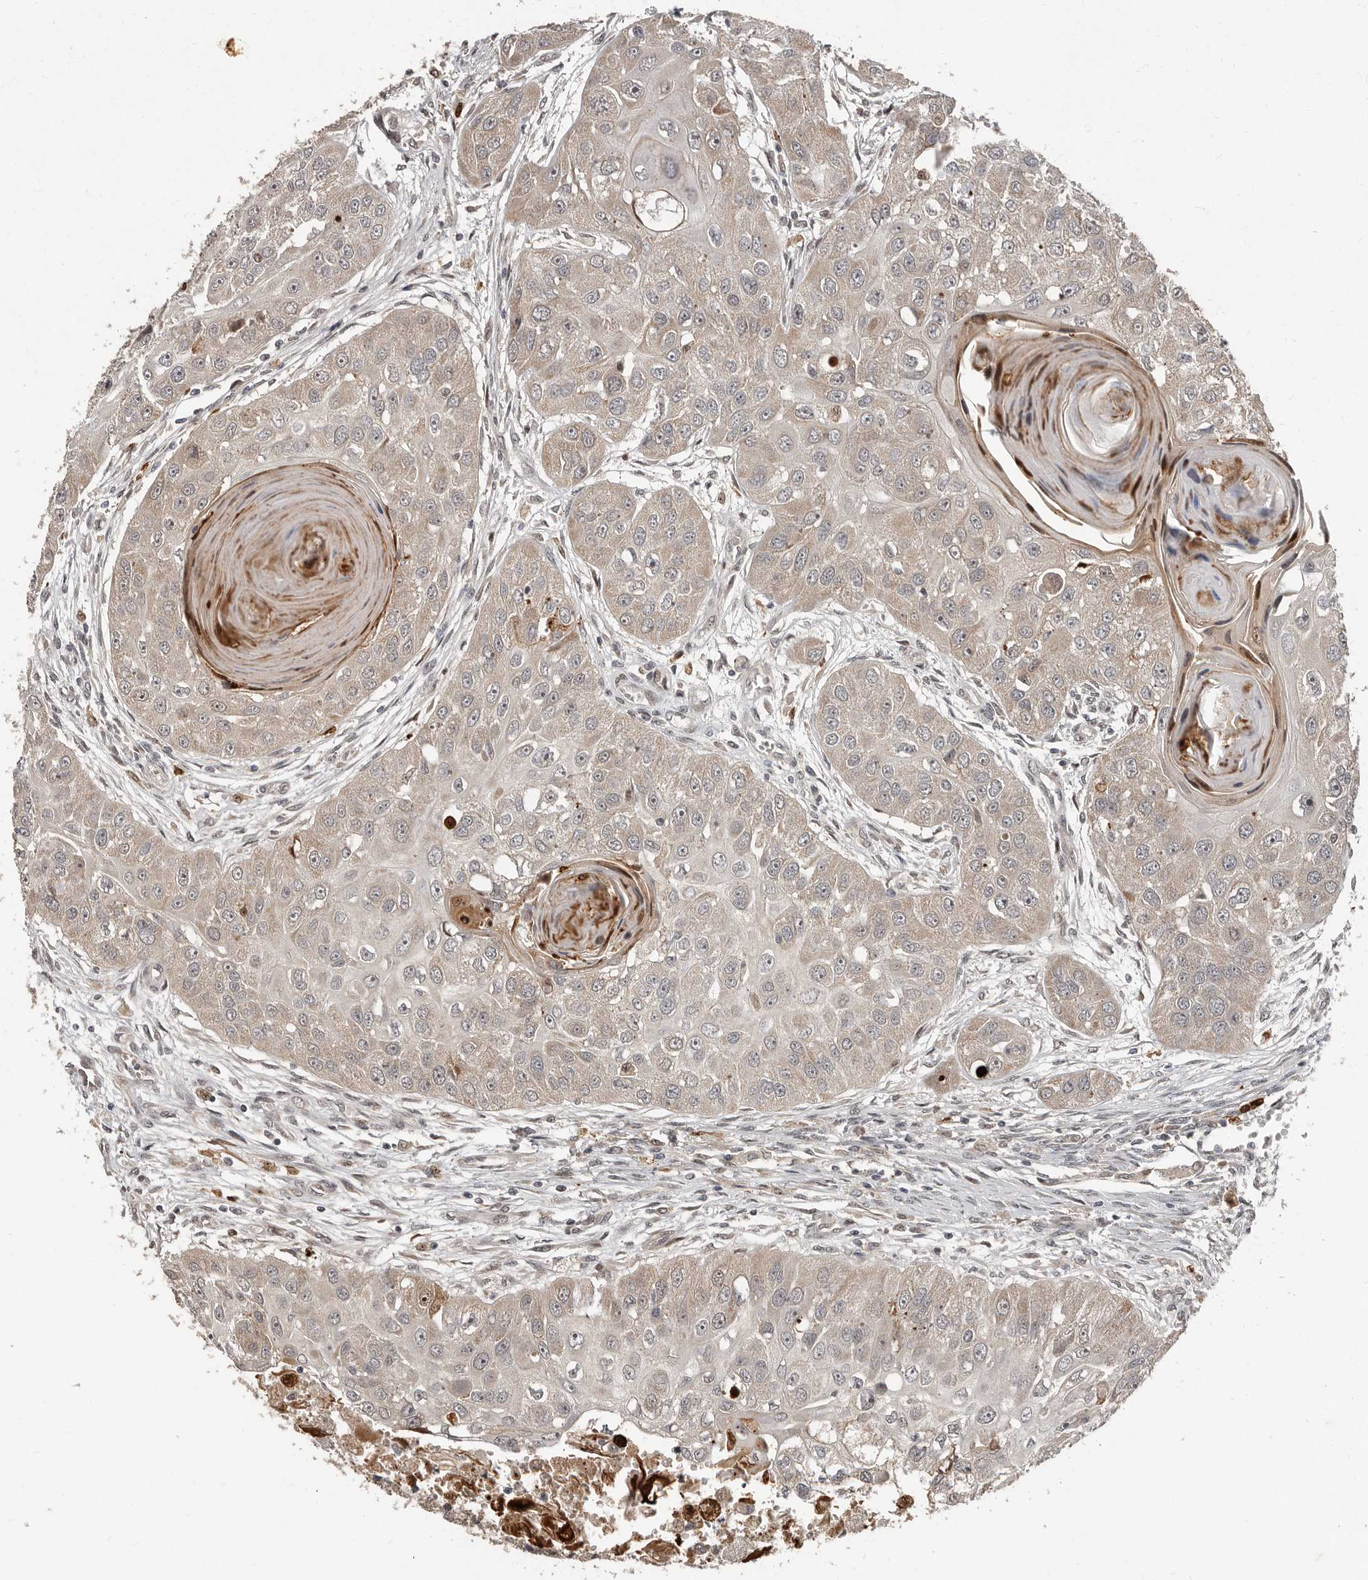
{"staining": {"intensity": "weak", "quantity": "25%-75%", "location": "cytoplasmic/membranous"}, "tissue": "head and neck cancer", "cell_type": "Tumor cells", "image_type": "cancer", "snomed": [{"axis": "morphology", "description": "Normal tissue, NOS"}, {"axis": "morphology", "description": "Squamous cell carcinoma, NOS"}, {"axis": "topography", "description": "Skeletal muscle"}, {"axis": "topography", "description": "Head-Neck"}], "caption": "Immunohistochemical staining of squamous cell carcinoma (head and neck) shows low levels of weak cytoplasmic/membranous expression in about 25%-75% of tumor cells.", "gene": "APOL6", "patient": {"sex": "male", "age": 51}}